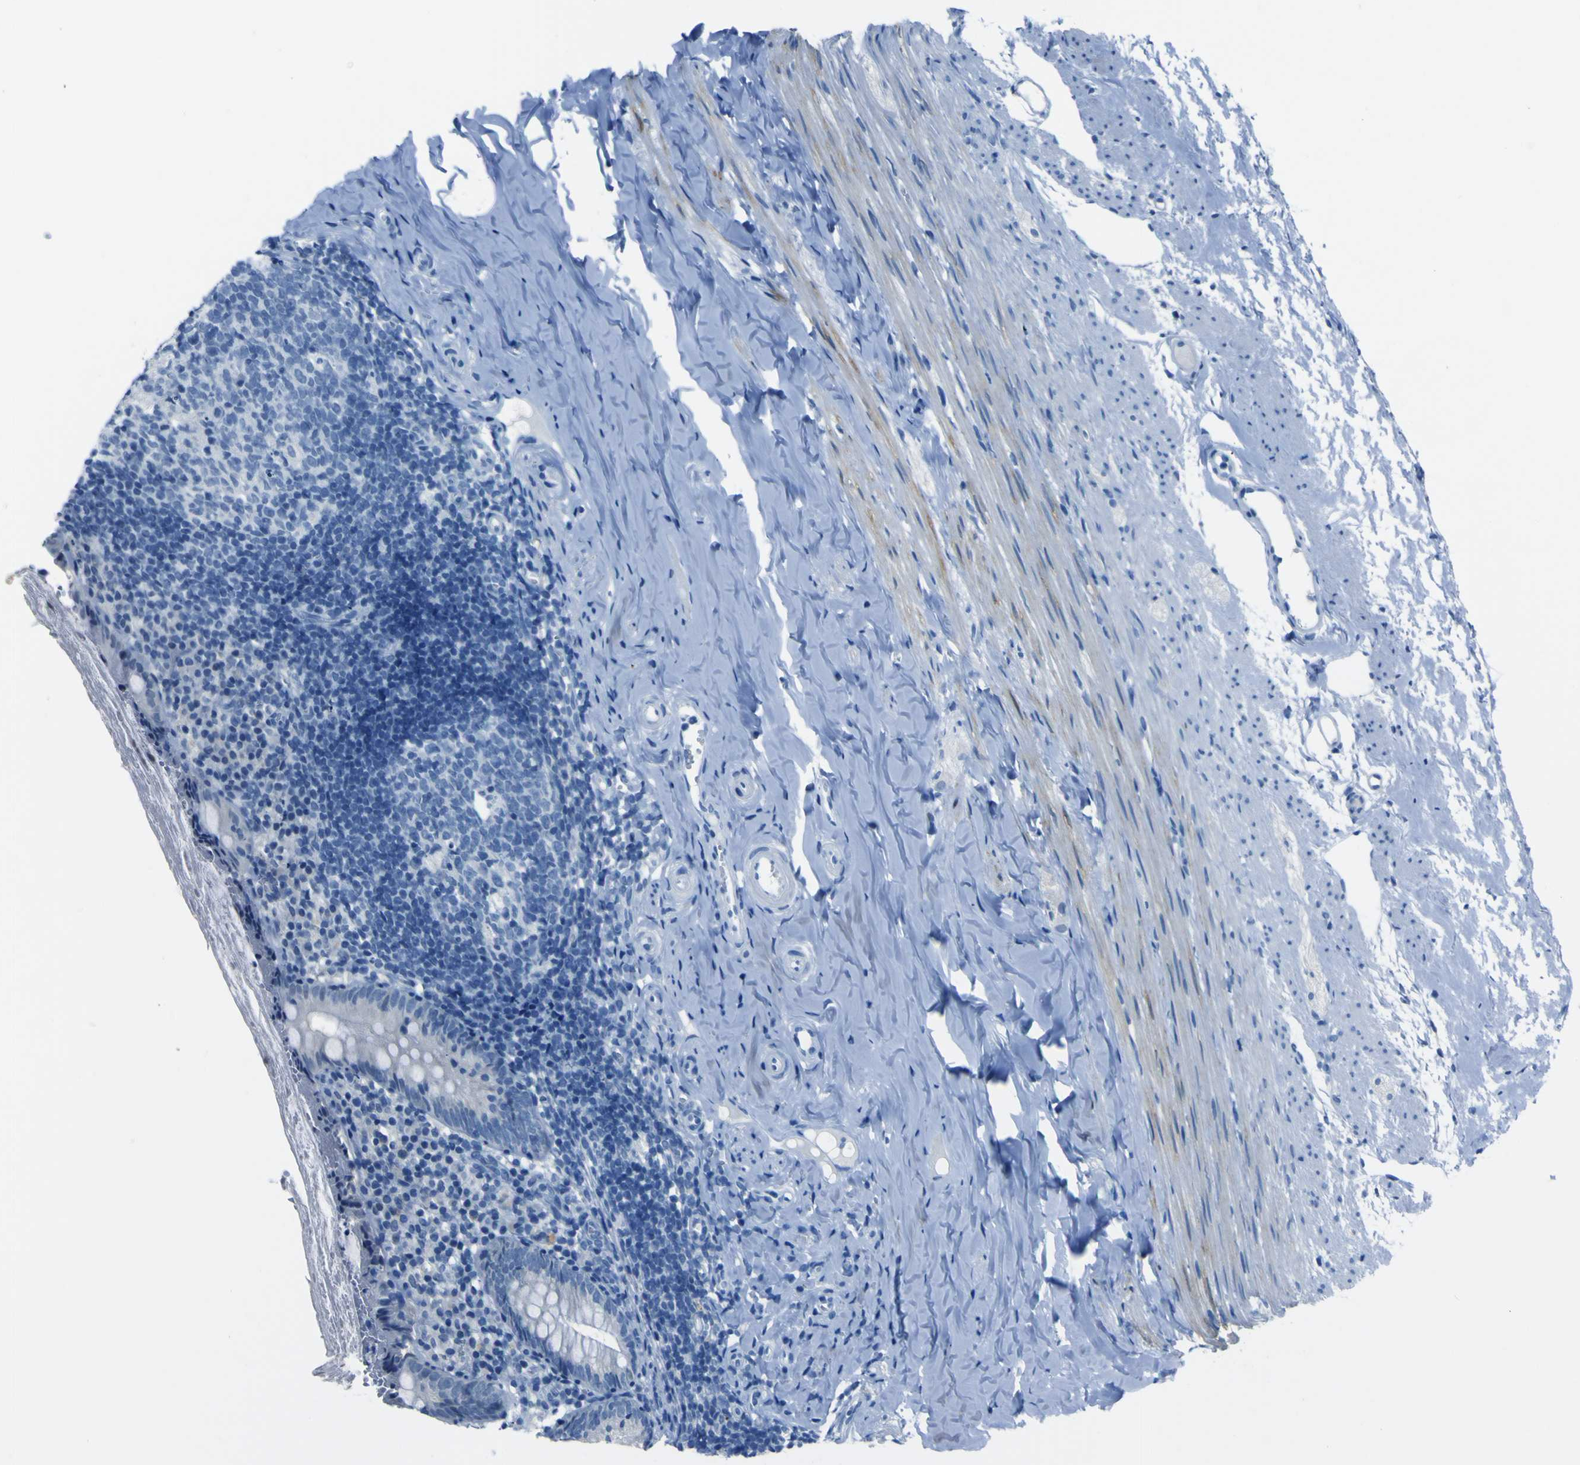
{"staining": {"intensity": "negative", "quantity": "none", "location": "none"}, "tissue": "appendix", "cell_type": "Glandular cells", "image_type": "normal", "snomed": [{"axis": "morphology", "description": "Normal tissue, NOS"}, {"axis": "topography", "description": "Appendix"}], "caption": "This is an IHC micrograph of unremarkable appendix. There is no staining in glandular cells.", "gene": "PHKG1", "patient": {"sex": "female", "age": 10}}